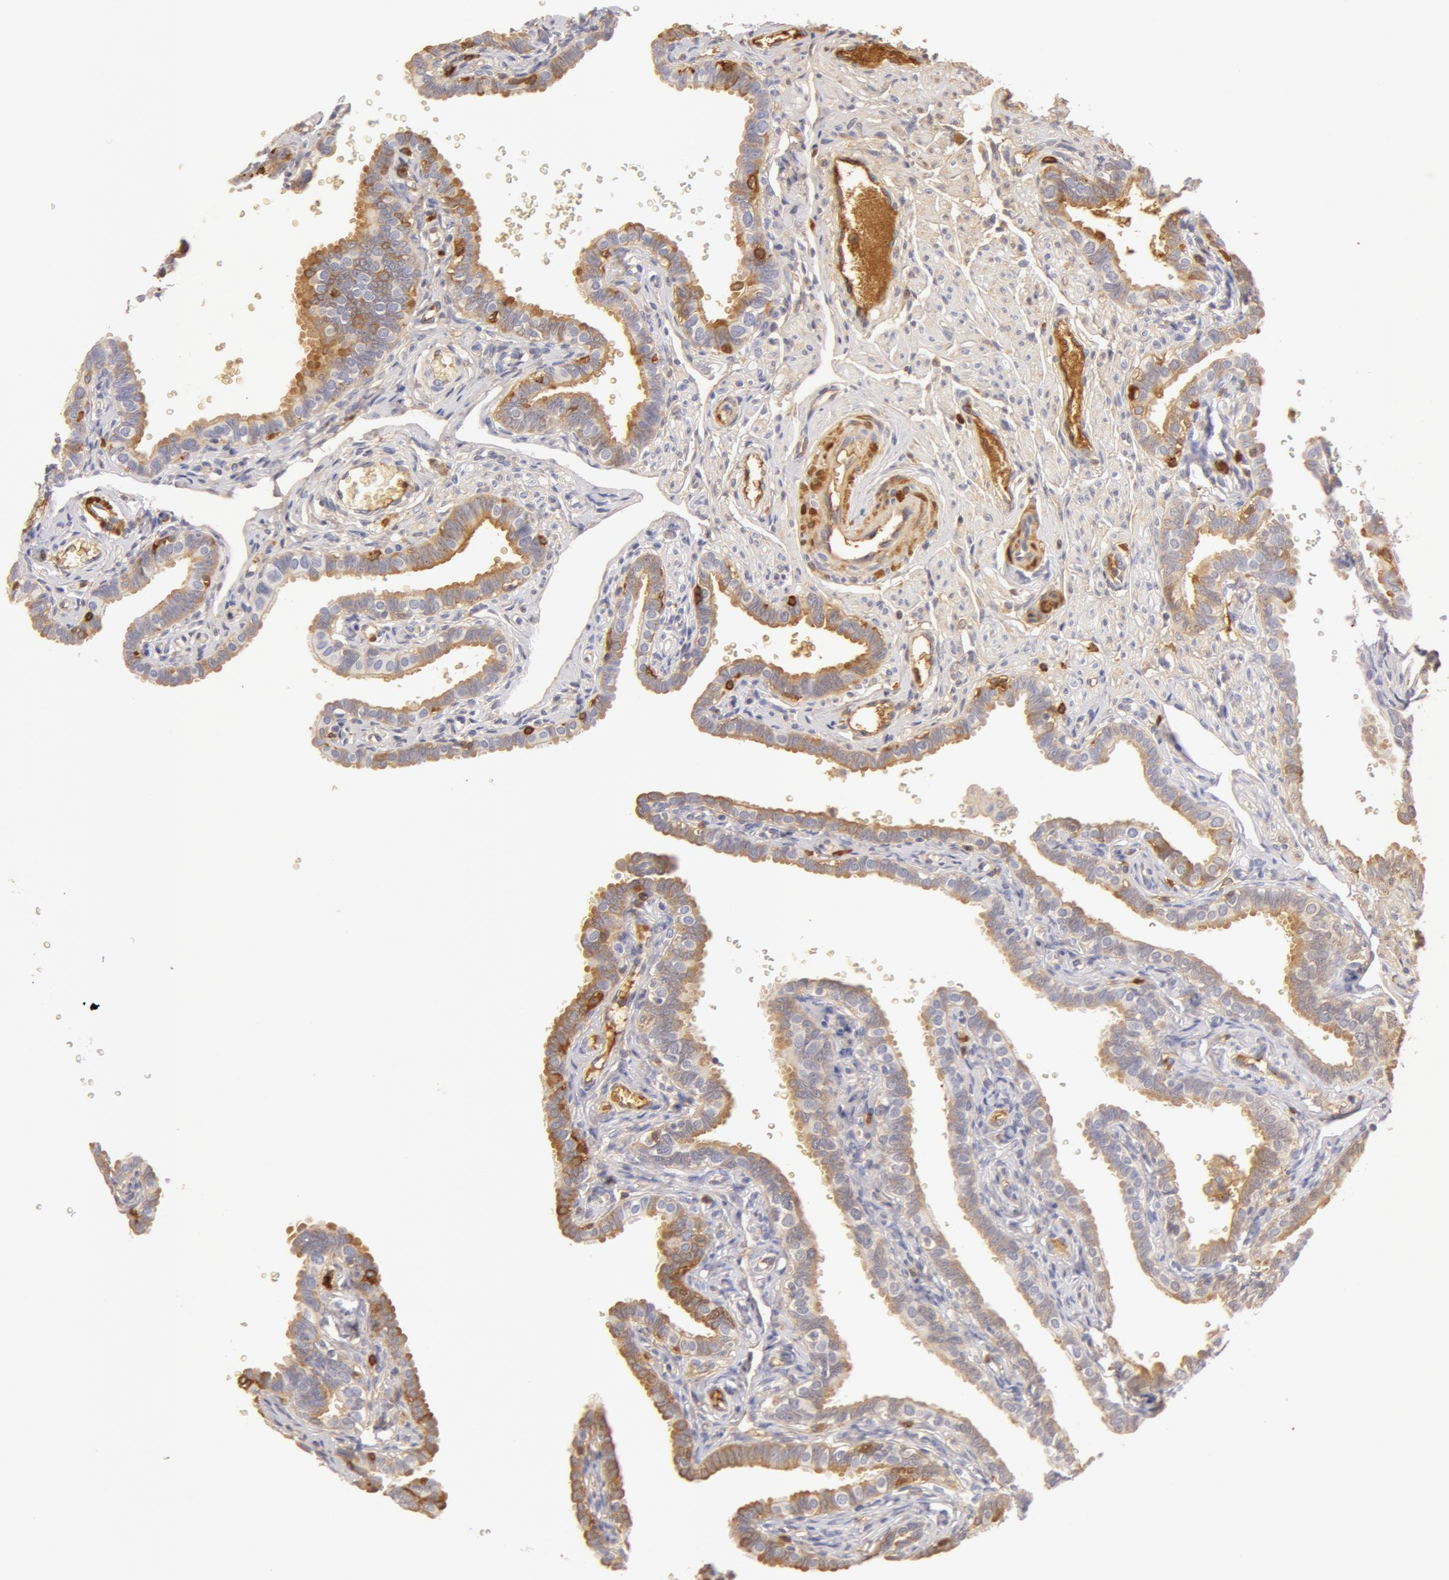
{"staining": {"intensity": "moderate", "quantity": "<25%", "location": "cytoplasmic/membranous"}, "tissue": "fallopian tube", "cell_type": "Glandular cells", "image_type": "normal", "snomed": [{"axis": "morphology", "description": "Normal tissue, NOS"}, {"axis": "topography", "description": "Fallopian tube"}], "caption": "Immunohistochemical staining of unremarkable fallopian tube demonstrates low levels of moderate cytoplasmic/membranous positivity in approximately <25% of glandular cells. (brown staining indicates protein expression, while blue staining denotes nuclei).", "gene": "GC", "patient": {"sex": "female", "age": 35}}